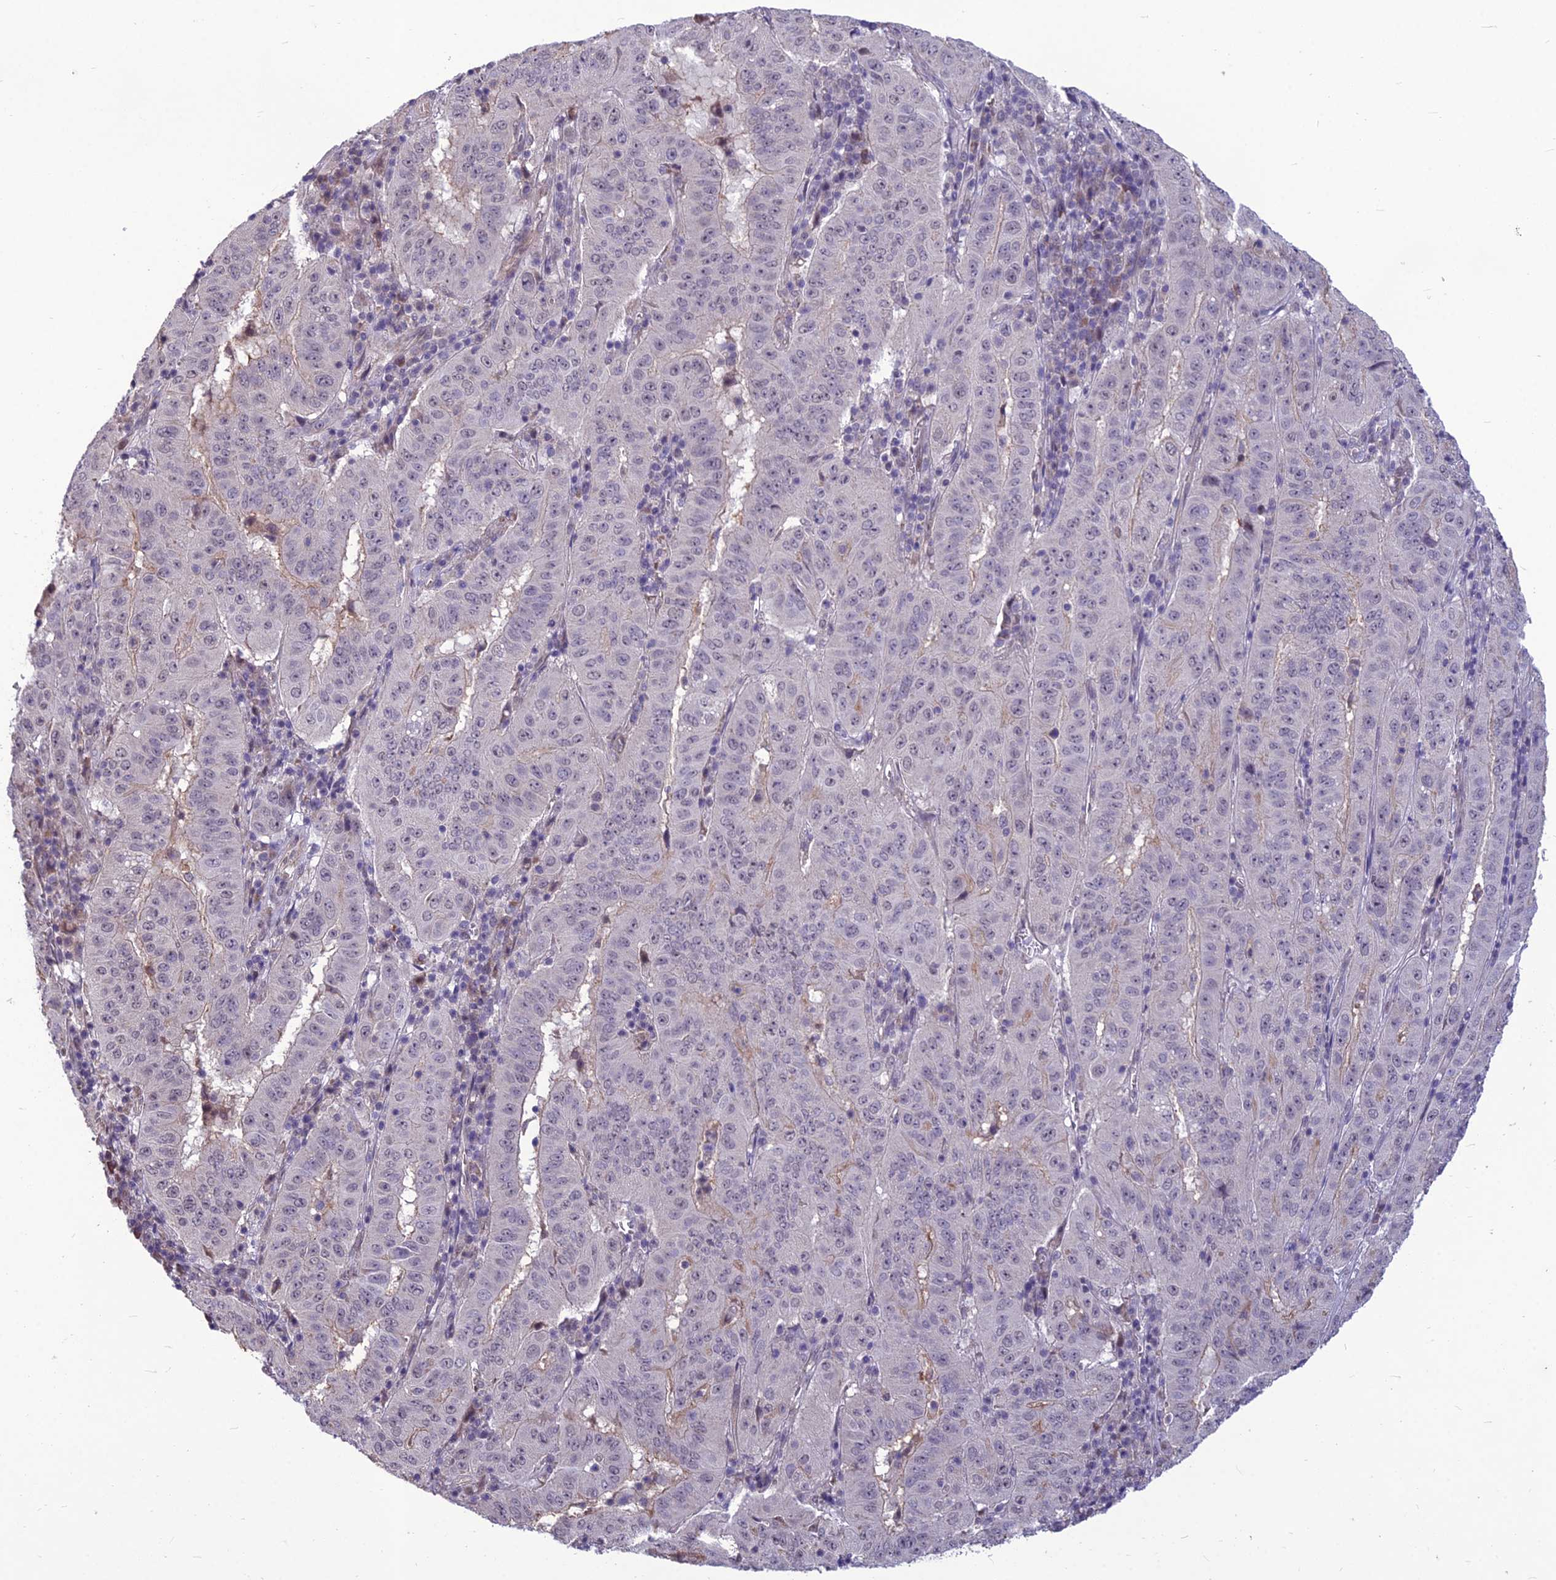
{"staining": {"intensity": "negative", "quantity": "none", "location": "none"}, "tissue": "pancreatic cancer", "cell_type": "Tumor cells", "image_type": "cancer", "snomed": [{"axis": "morphology", "description": "Adenocarcinoma, NOS"}, {"axis": "topography", "description": "Pancreas"}], "caption": "This is an immunohistochemistry (IHC) photomicrograph of human pancreatic cancer (adenocarcinoma). There is no expression in tumor cells.", "gene": "FBRS", "patient": {"sex": "male", "age": 63}}